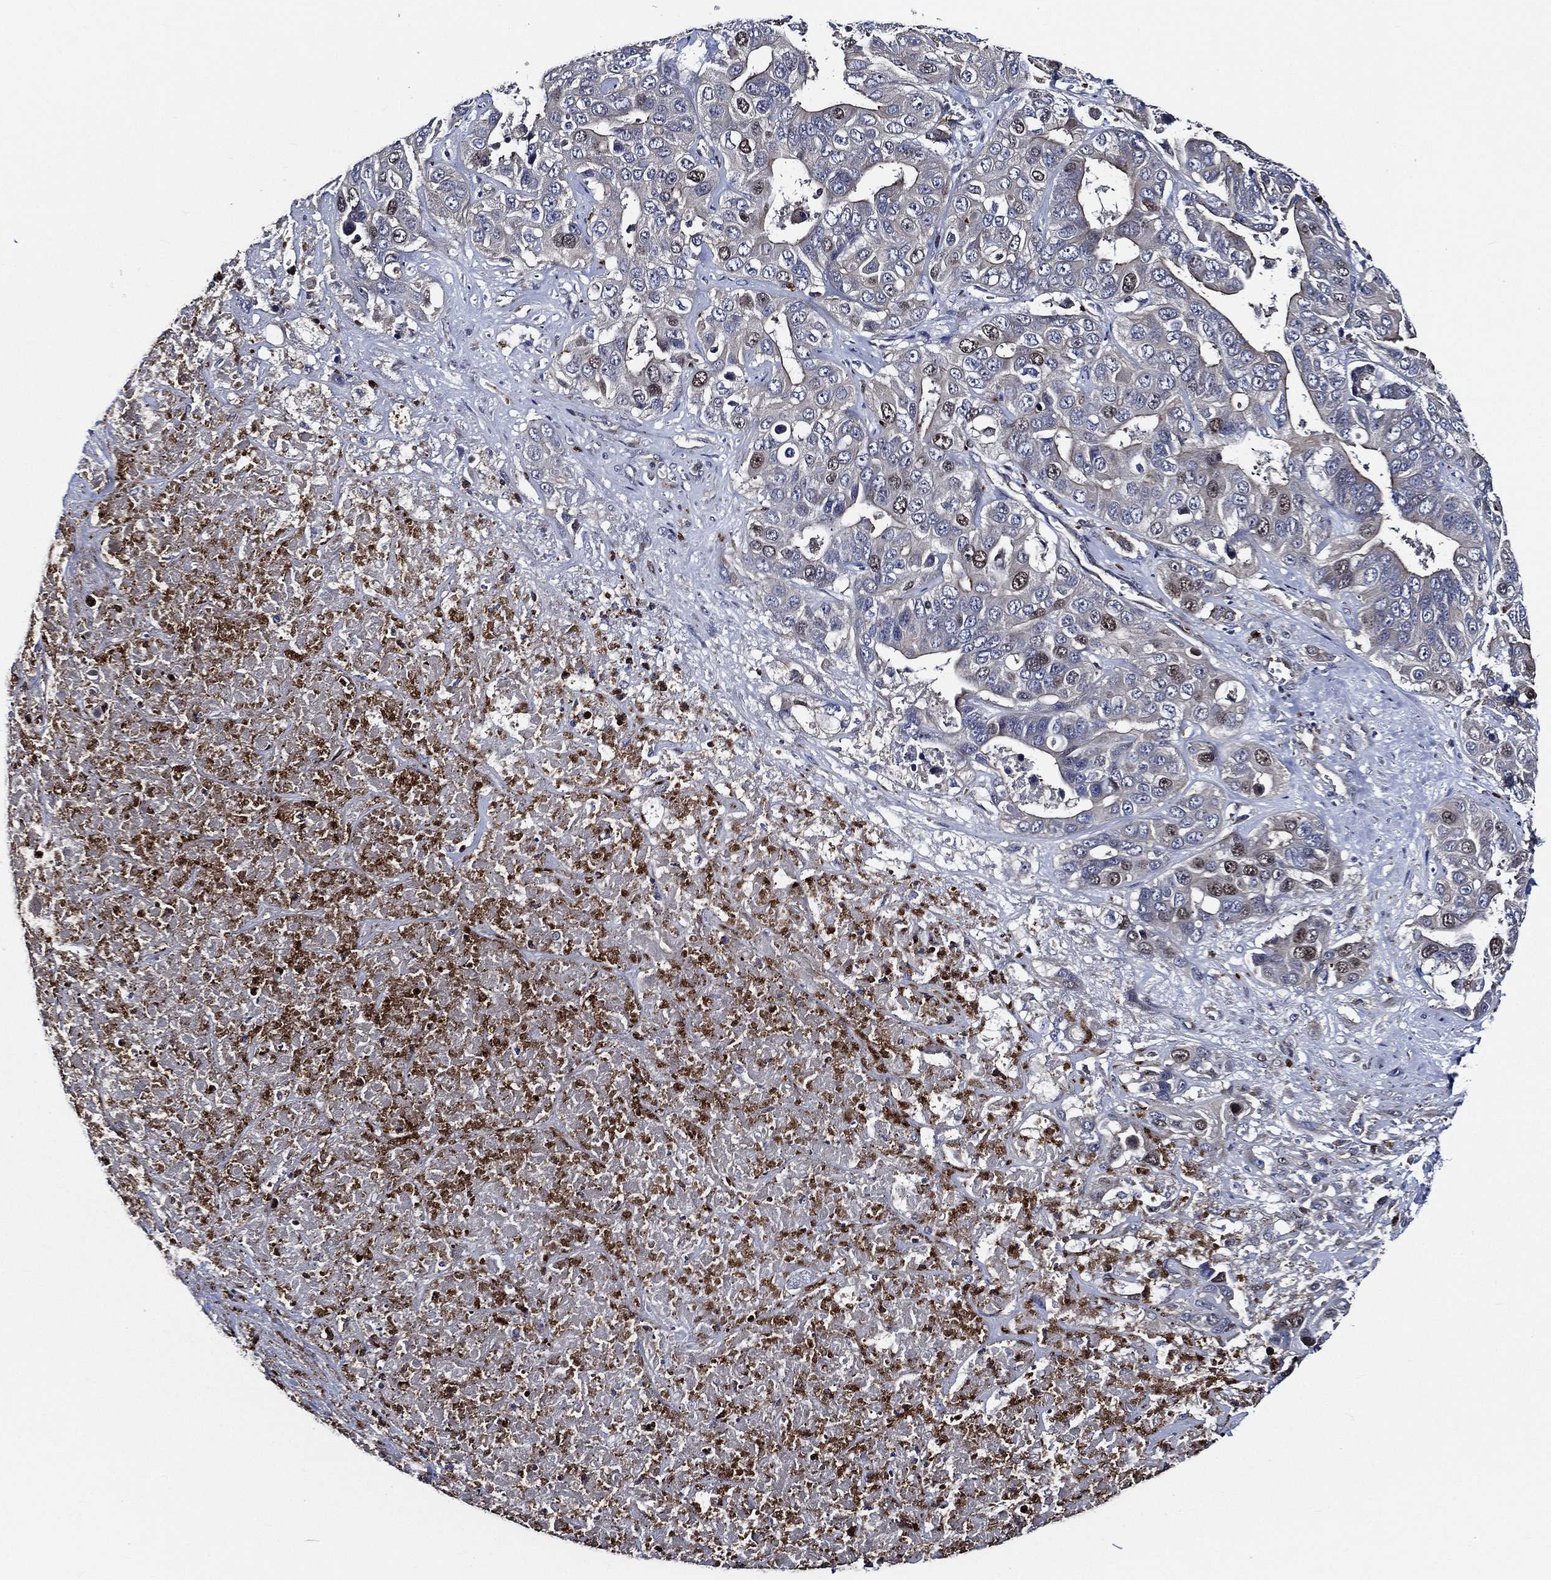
{"staining": {"intensity": "negative", "quantity": "none", "location": "none"}, "tissue": "liver cancer", "cell_type": "Tumor cells", "image_type": "cancer", "snomed": [{"axis": "morphology", "description": "Cholangiocarcinoma"}, {"axis": "topography", "description": "Liver"}], "caption": "The micrograph shows no significant positivity in tumor cells of liver cancer.", "gene": "KIF20B", "patient": {"sex": "female", "age": 52}}